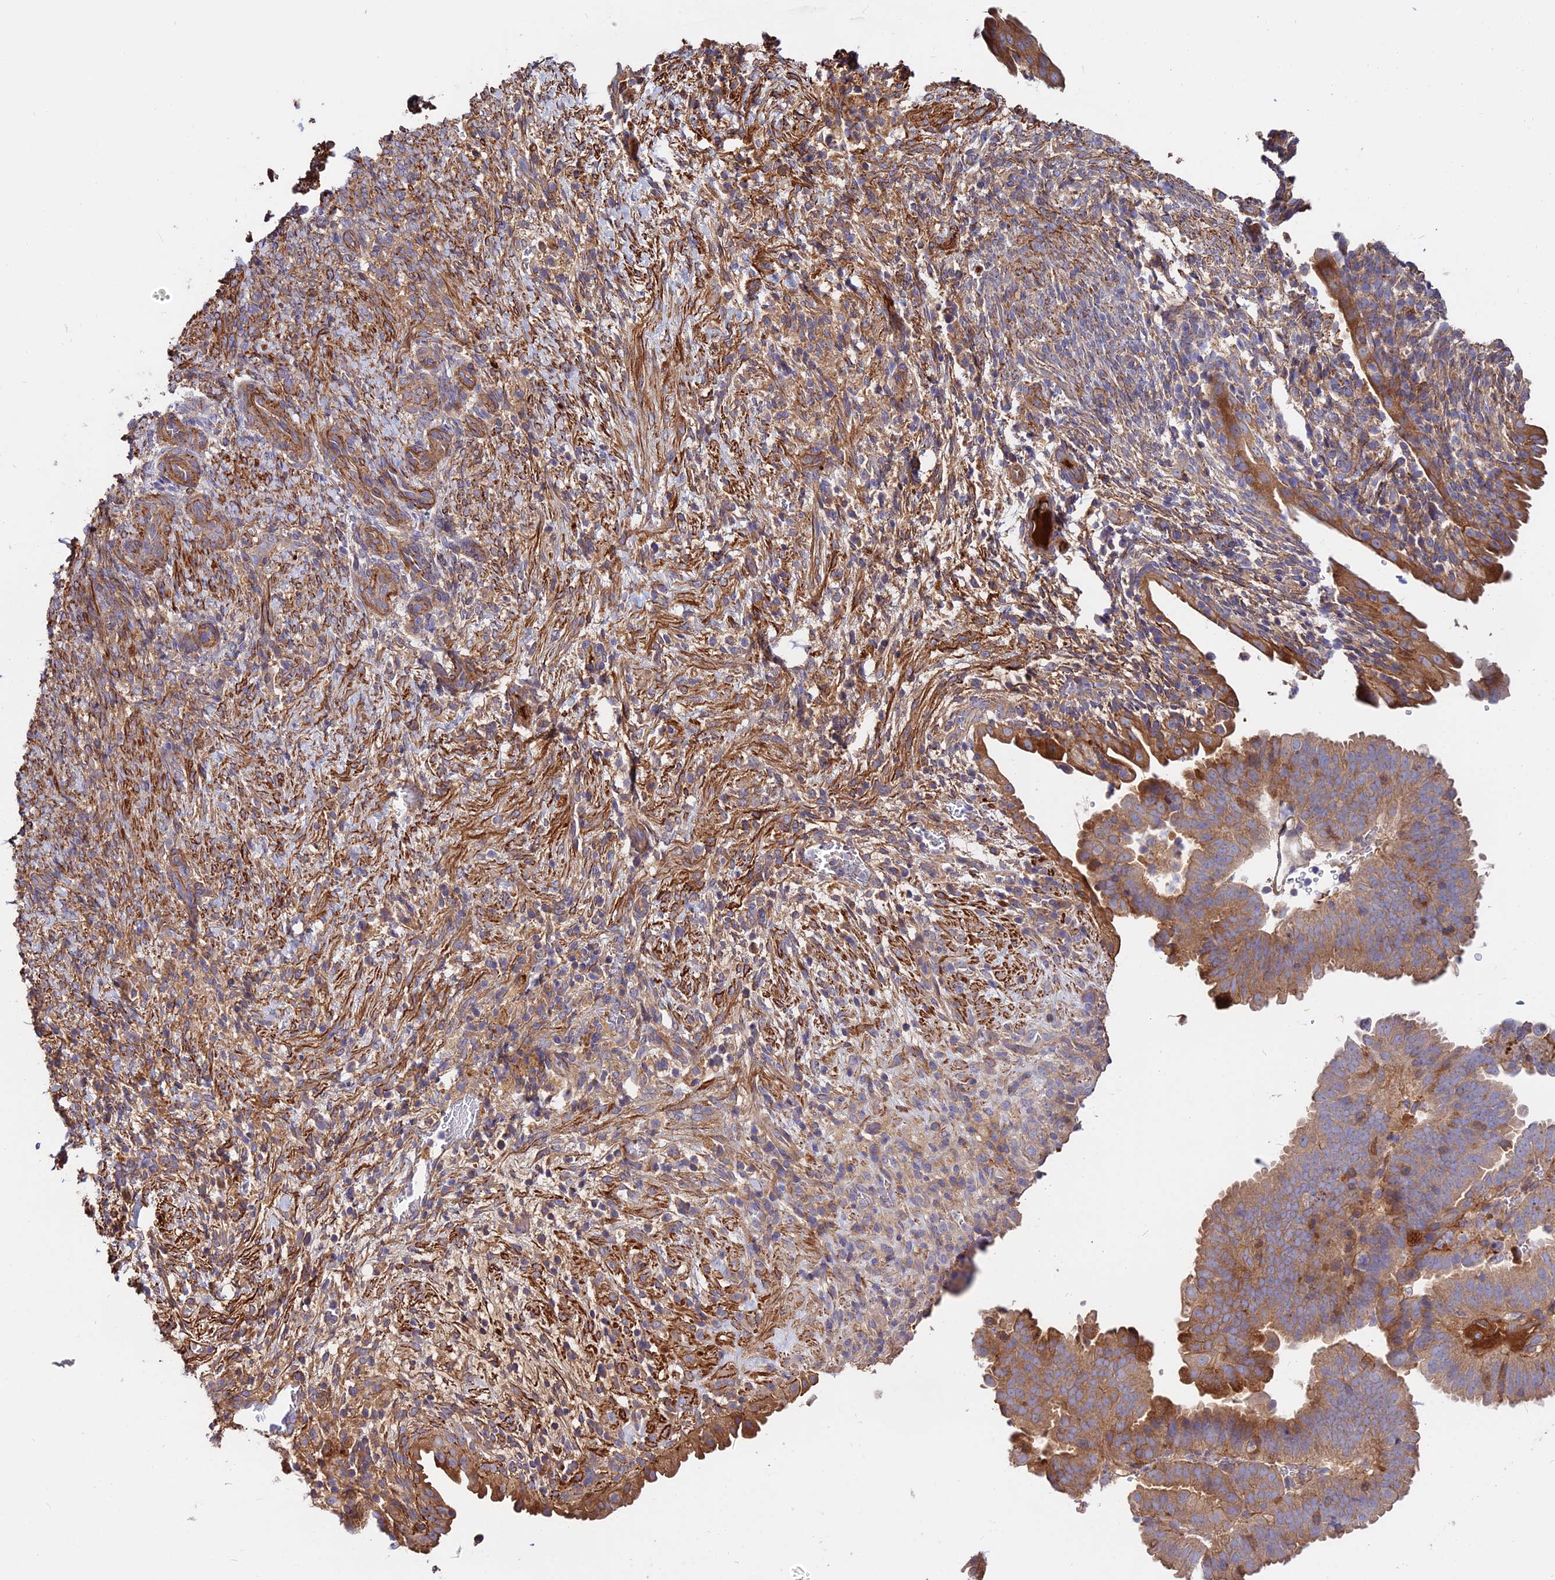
{"staining": {"intensity": "moderate", "quantity": ">75%", "location": "cytoplasmic/membranous"}, "tissue": "endometrial cancer", "cell_type": "Tumor cells", "image_type": "cancer", "snomed": [{"axis": "morphology", "description": "Adenocarcinoma, NOS"}, {"axis": "topography", "description": "Endometrium"}], "caption": "Immunohistochemical staining of human endometrial cancer (adenocarcinoma) exhibits medium levels of moderate cytoplasmic/membranous protein positivity in approximately >75% of tumor cells. Using DAB (brown) and hematoxylin (blue) stains, captured at high magnification using brightfield microscopy.", "gene": "PYM1", "patient": {"sex": "female", "age": 70}}